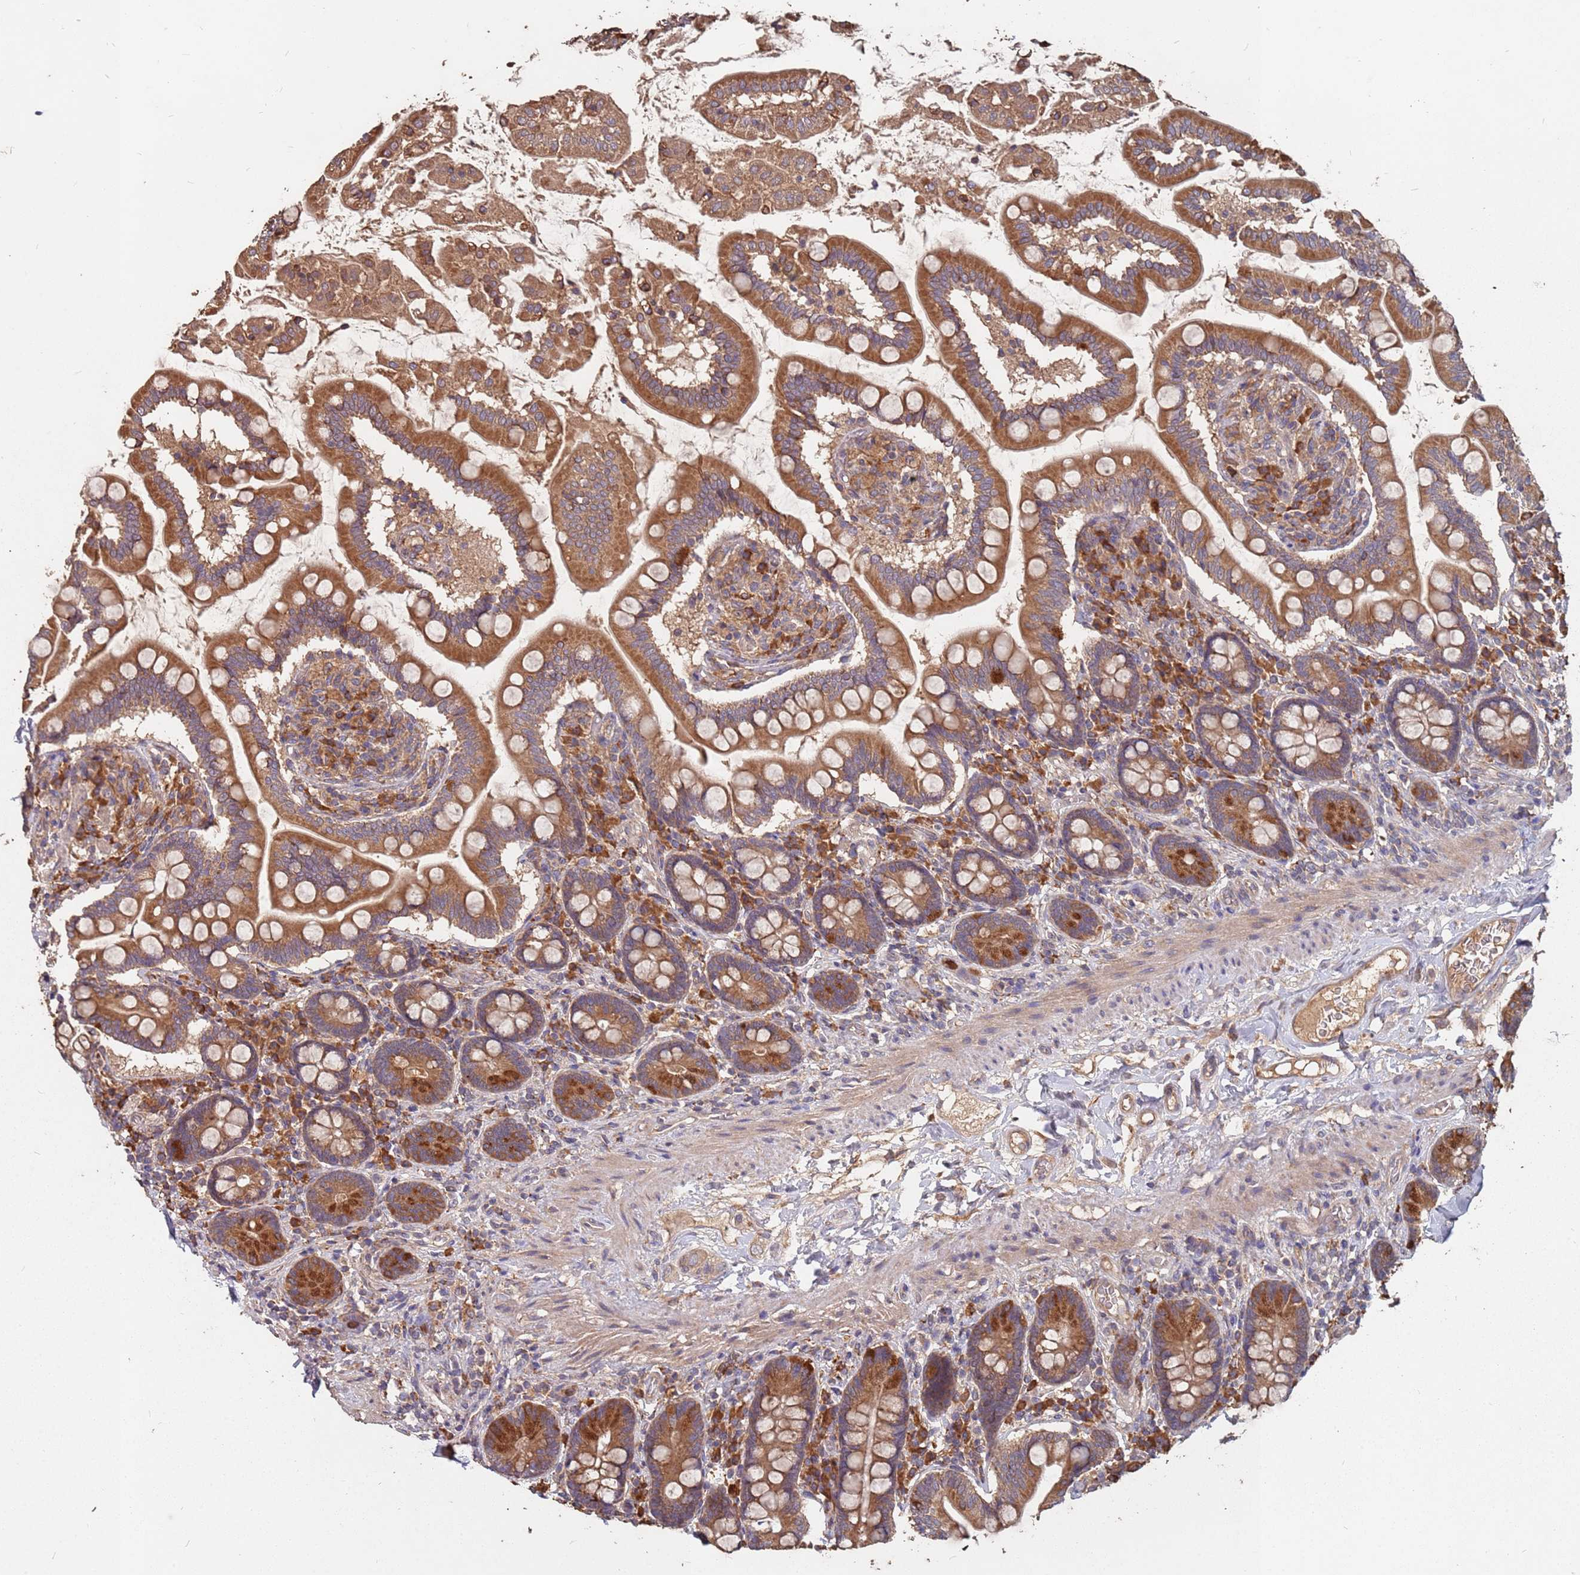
{"staining": {"intensity": "strong", "quantity": ">75%", "location": "cytoplasmic/membranous"}, "tissue": "small intestine", "cell_type": "Glandular cells", "image_type": "normal", "snomed": [{"axis": "morphology", "description": "Normal tissue, NOS"}, {"axis": "topography", "description": "Small intestine"}], "caption": "Protein expression analysis of benign human small intestine reveals strong cytoplasmic/membranous positivity in approximately >75% of glandular cells. The staining was performed using DAB (3,3'-diaminobenzidine) to visualize the protein expression in brown, while the nuclei were stained in blue with hematoxylin (Magnification: 20x).", "gene": "ATG5", "patient": {"sex": "female", "age": 64}}